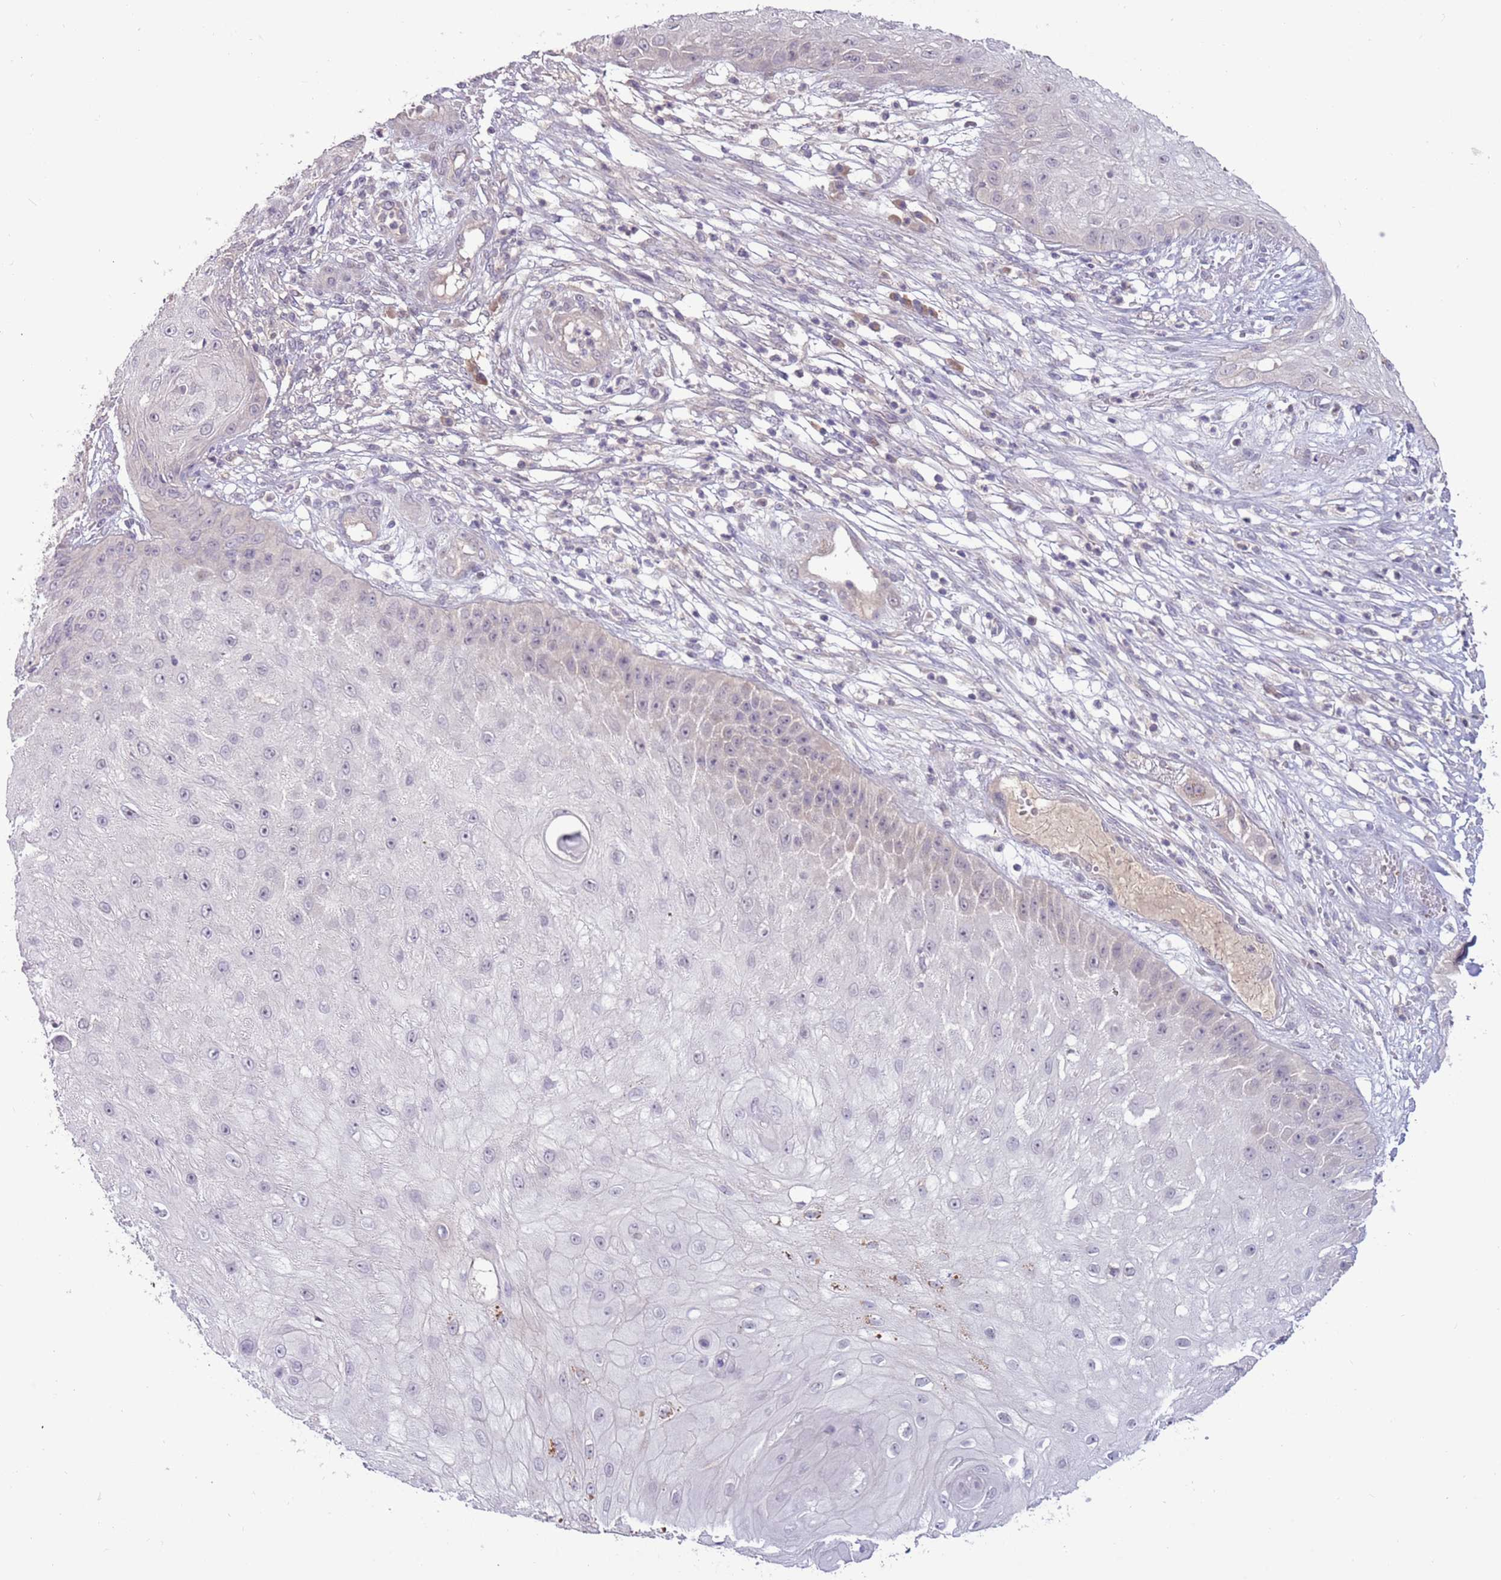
{"staining": {"intensity": "negative", "quantity": "none", "location": "none"}, "tissue": "skin cancer", "cell_type": "Tumor cells", "image_type": "cancer", "snomed": [{"axis": "morphology", "description": "Squamous cell carcinoma, NOS"}, {"axis": "topography", "description": "Skin"}], "caption": "Skin squamous cell carcinoma was stained to show a protein in brown. There is no significant expression in tumor cells.", "gene": "SHROOM3", "patient": {"sex": "male", "age": 70}}